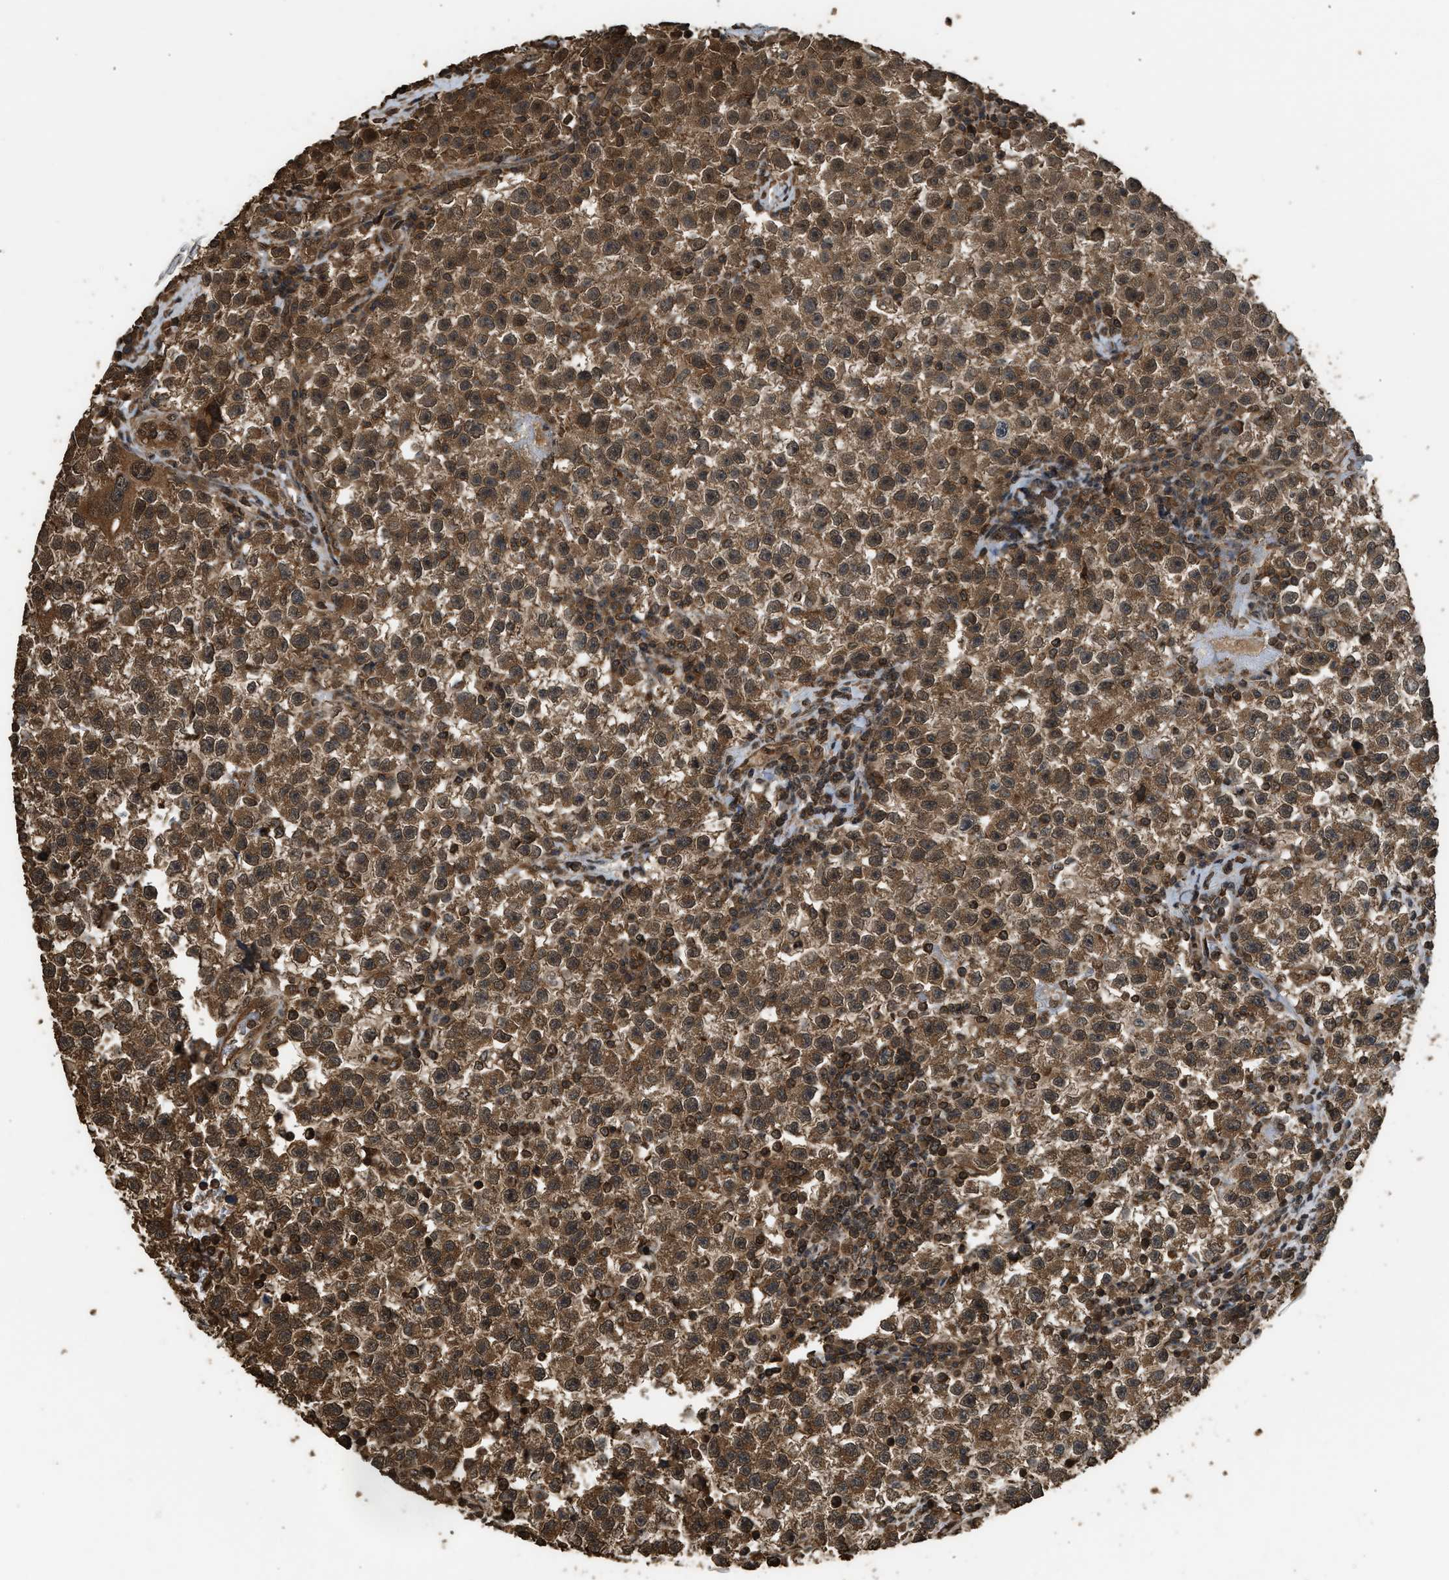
{"staining": {"intensity": "strong", "quantity": ">75%", "location": "cytoplasmic/membranous"}, "tissue": "testis cancer", "cell_type": "Tumor cells", "image_type": "cancer", "snomed": [{"axis": "morphology", "description": "Seminoma, NOS"}, {"axis": "topography", "description": "Testis"}], "caption": "Protein staining of testis cancer tissue shows strong cytoplasmic/membranous staining in approximately >75% of tumor cells.", "gene": "MYBL2", "patient": {"sex": "male", "age": 22}}